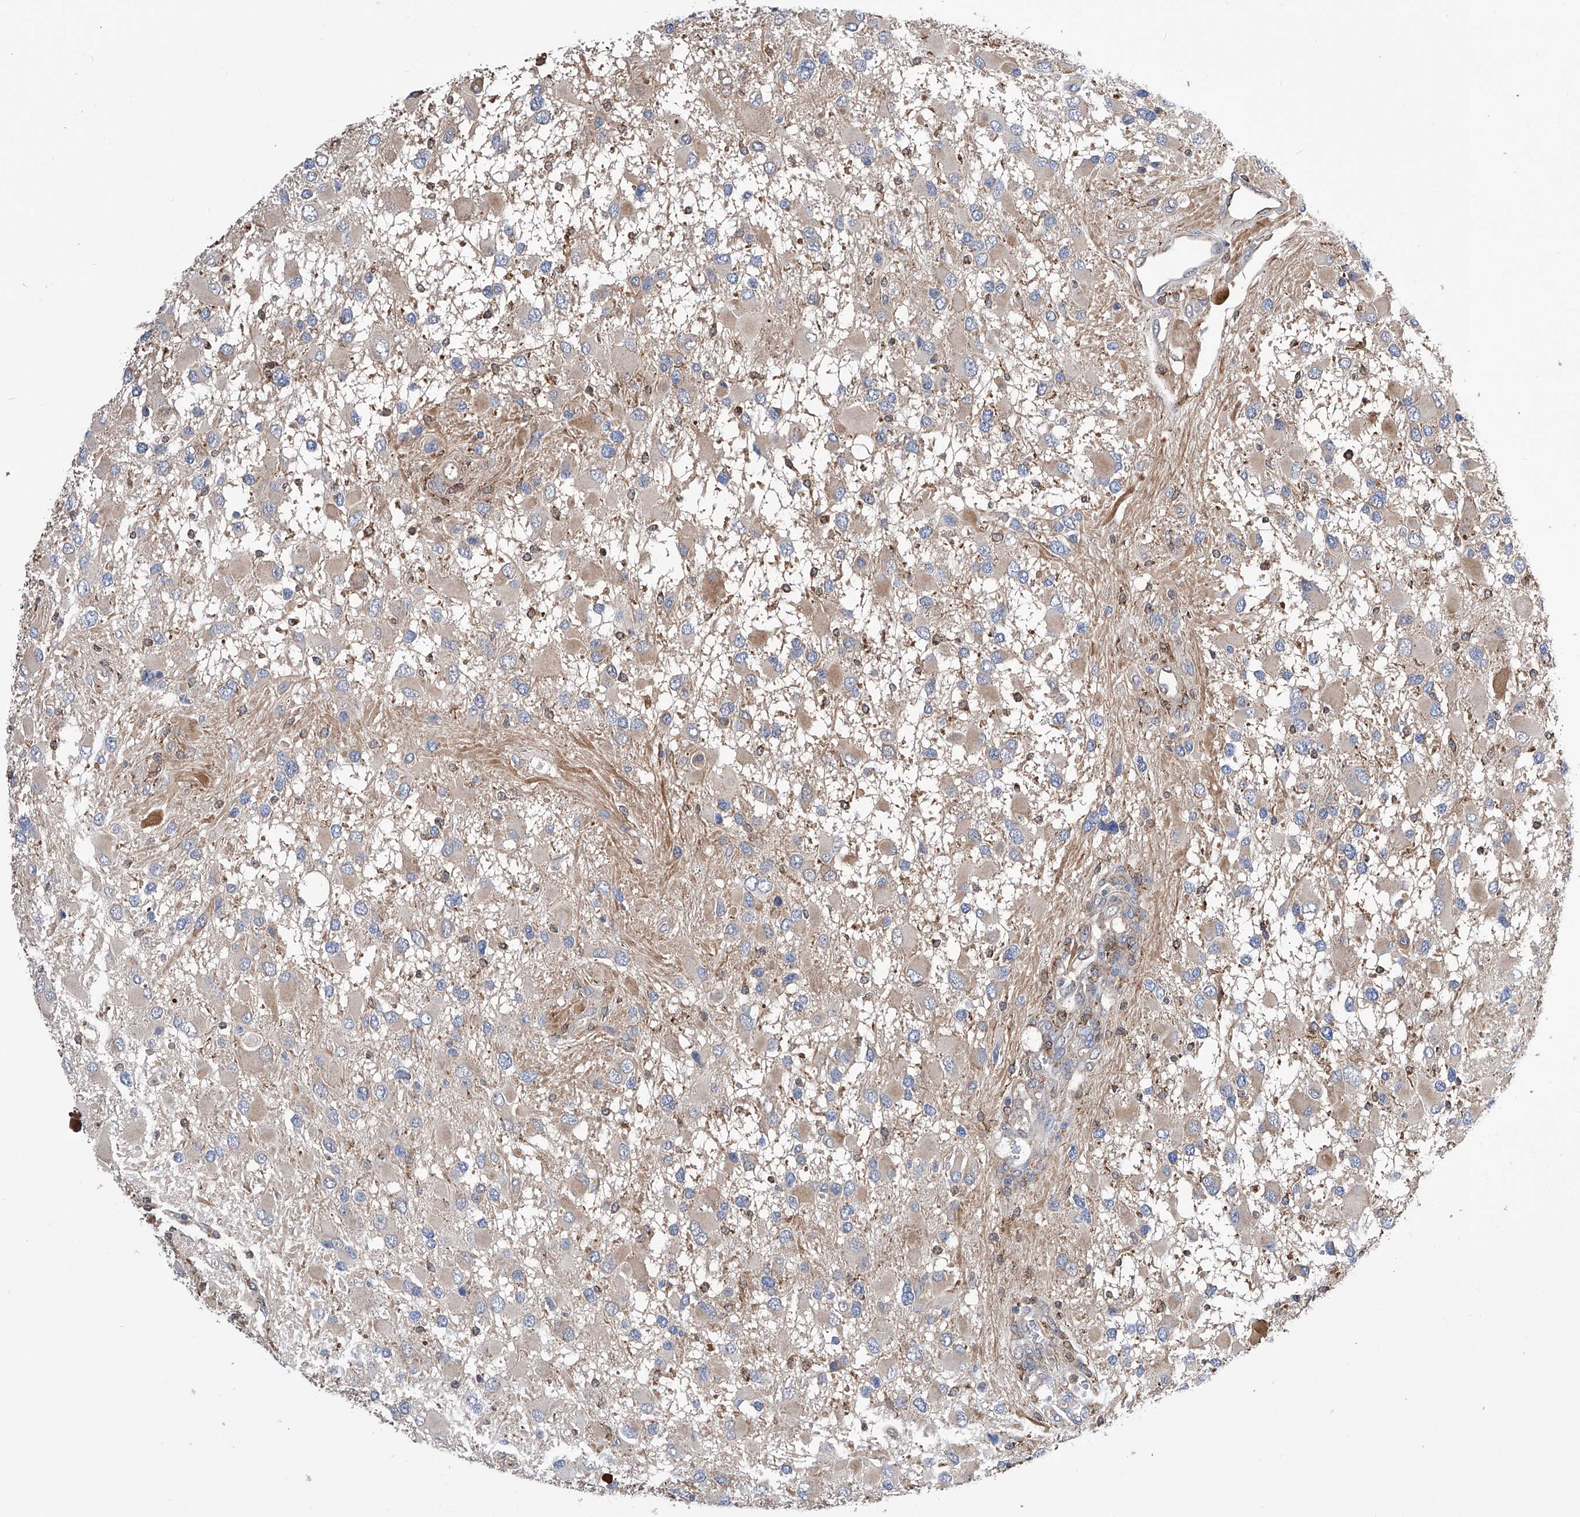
{"staining": {"intensity": "weak", "quantity": "25%-75%", "location": "cytoplasmic/membranous"}, "tissue": "glioma", "cell_type": "Tumor cells", "image_type": "cancer", "snomed": [{"axis": "morphology", "description": "Glioma, malignant, High grade"}, {"axis": "topography", "description": "Brain"}], "caption": "A high-resolution photomicrograph shows immunohistochemistry (IHC) staining of high-grade glioma (malignant), which exhibits weak cytoplasmic/membranous expression in approximately 25%-75% of tumor cells. (Stains: DAB in brown, nuclei in blue, Microscopy: brightfield microscopy at high magnification).", "gene": "SPATA20", "patient": {"sex": "male", "age": 53}}